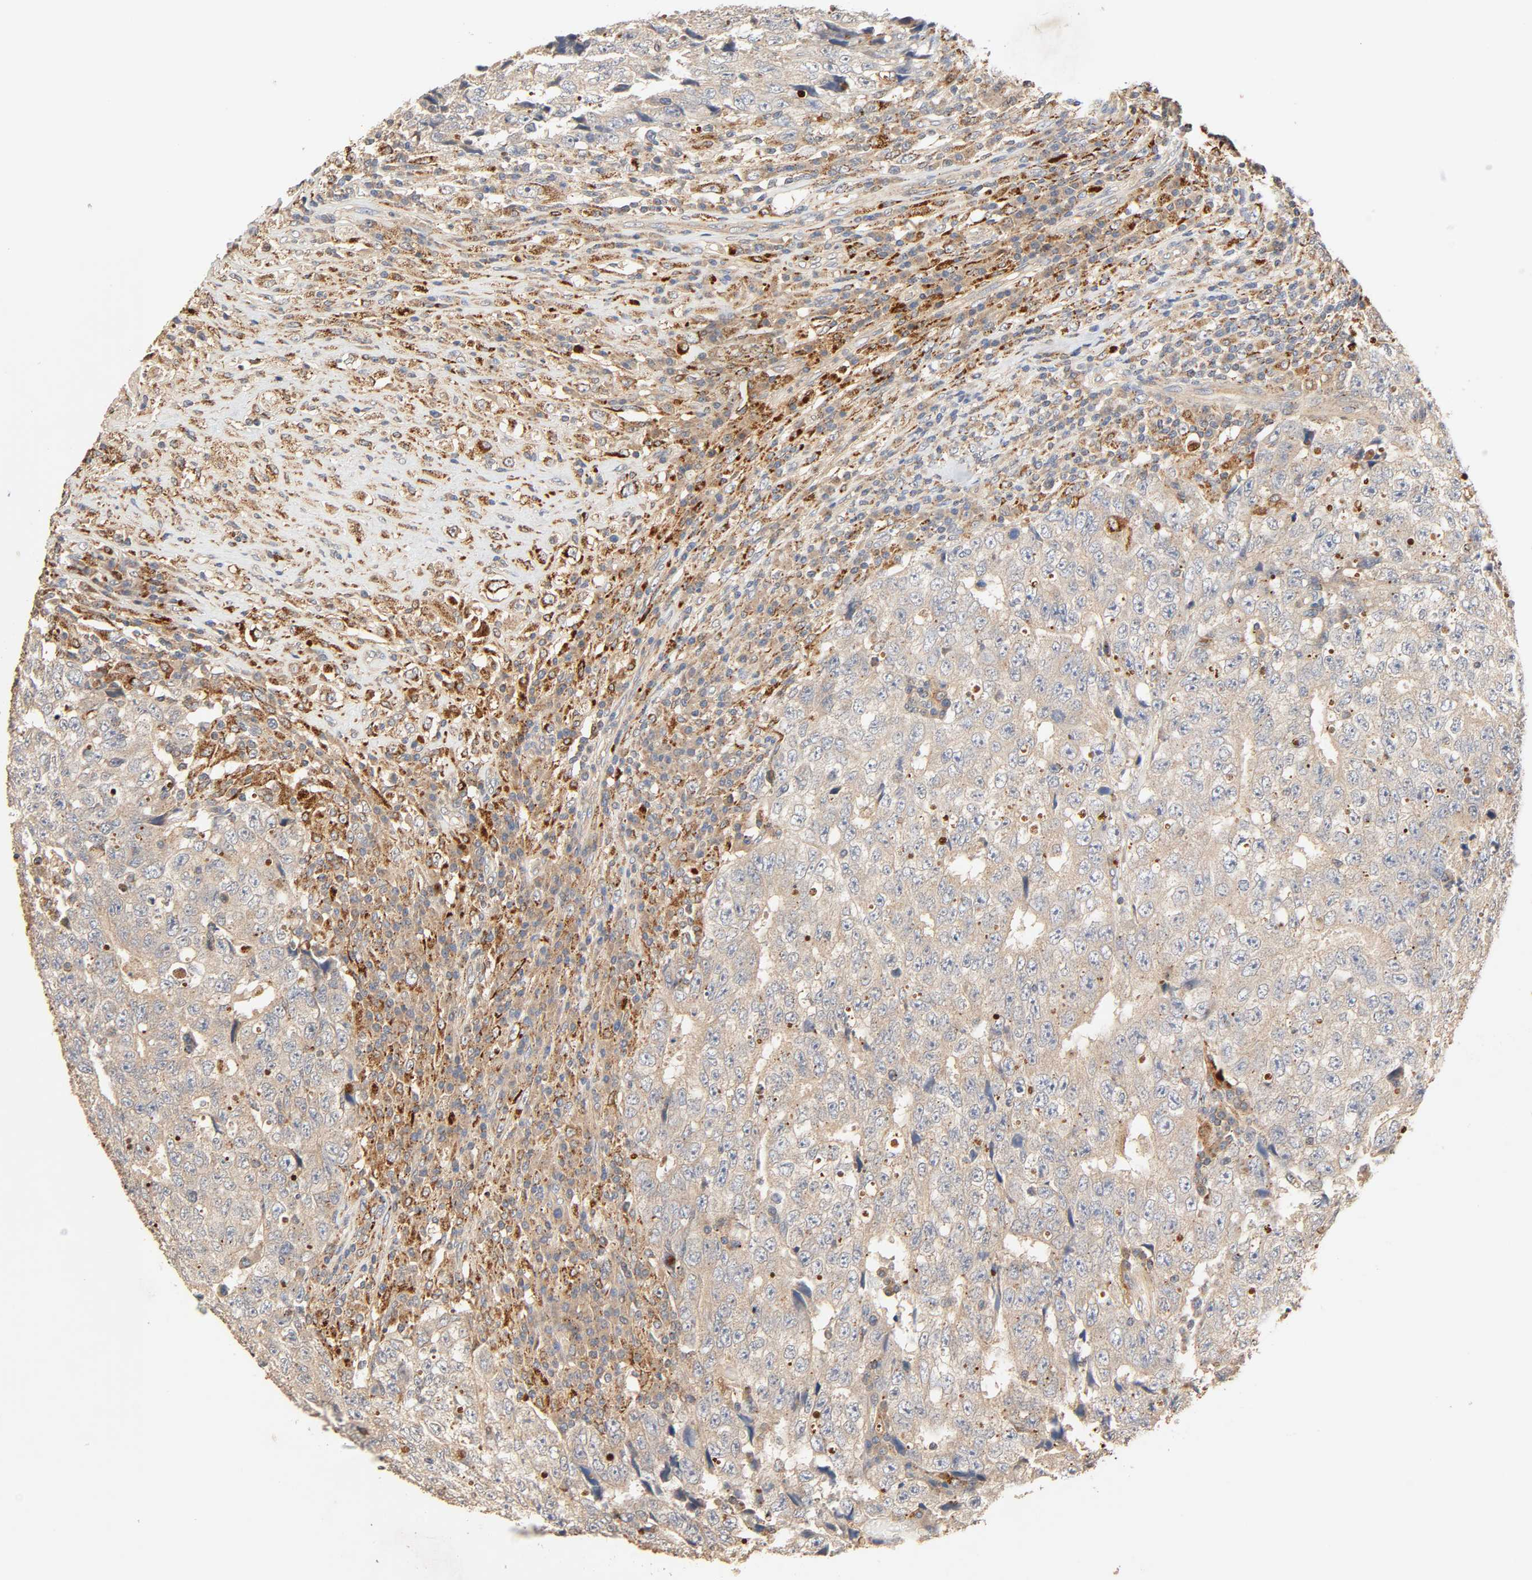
{"staining": {"intensity": "weak", "quantity": ">75%", "location": "cytoplasmic/membranous"}, "tissue": "testis cancer", "cell_type": "Tumor cells", "image_type": "cancer", "snomed": [{"axis": "morphology", "description": "Necrosis, NOS"}, {"axis": "morphology", "description": "Carcinoma, Embryonal, NOS"}, {"axis": "topography", "description": "Testis"}], "caption": "Immunohistochemistry (IHC) micrograph of neoplastic tissue: testis embryonal carcinoma stained using immunohistochemistry (IHC) demonstrates low levels of weak protein expression localized specifically in the cytoplasmic/membranous of tumor cells, appearing as a cytoplasmic/membranous brown color.", "gene": "MAPK6", "patient": {"sex": "male", "age": 19}}